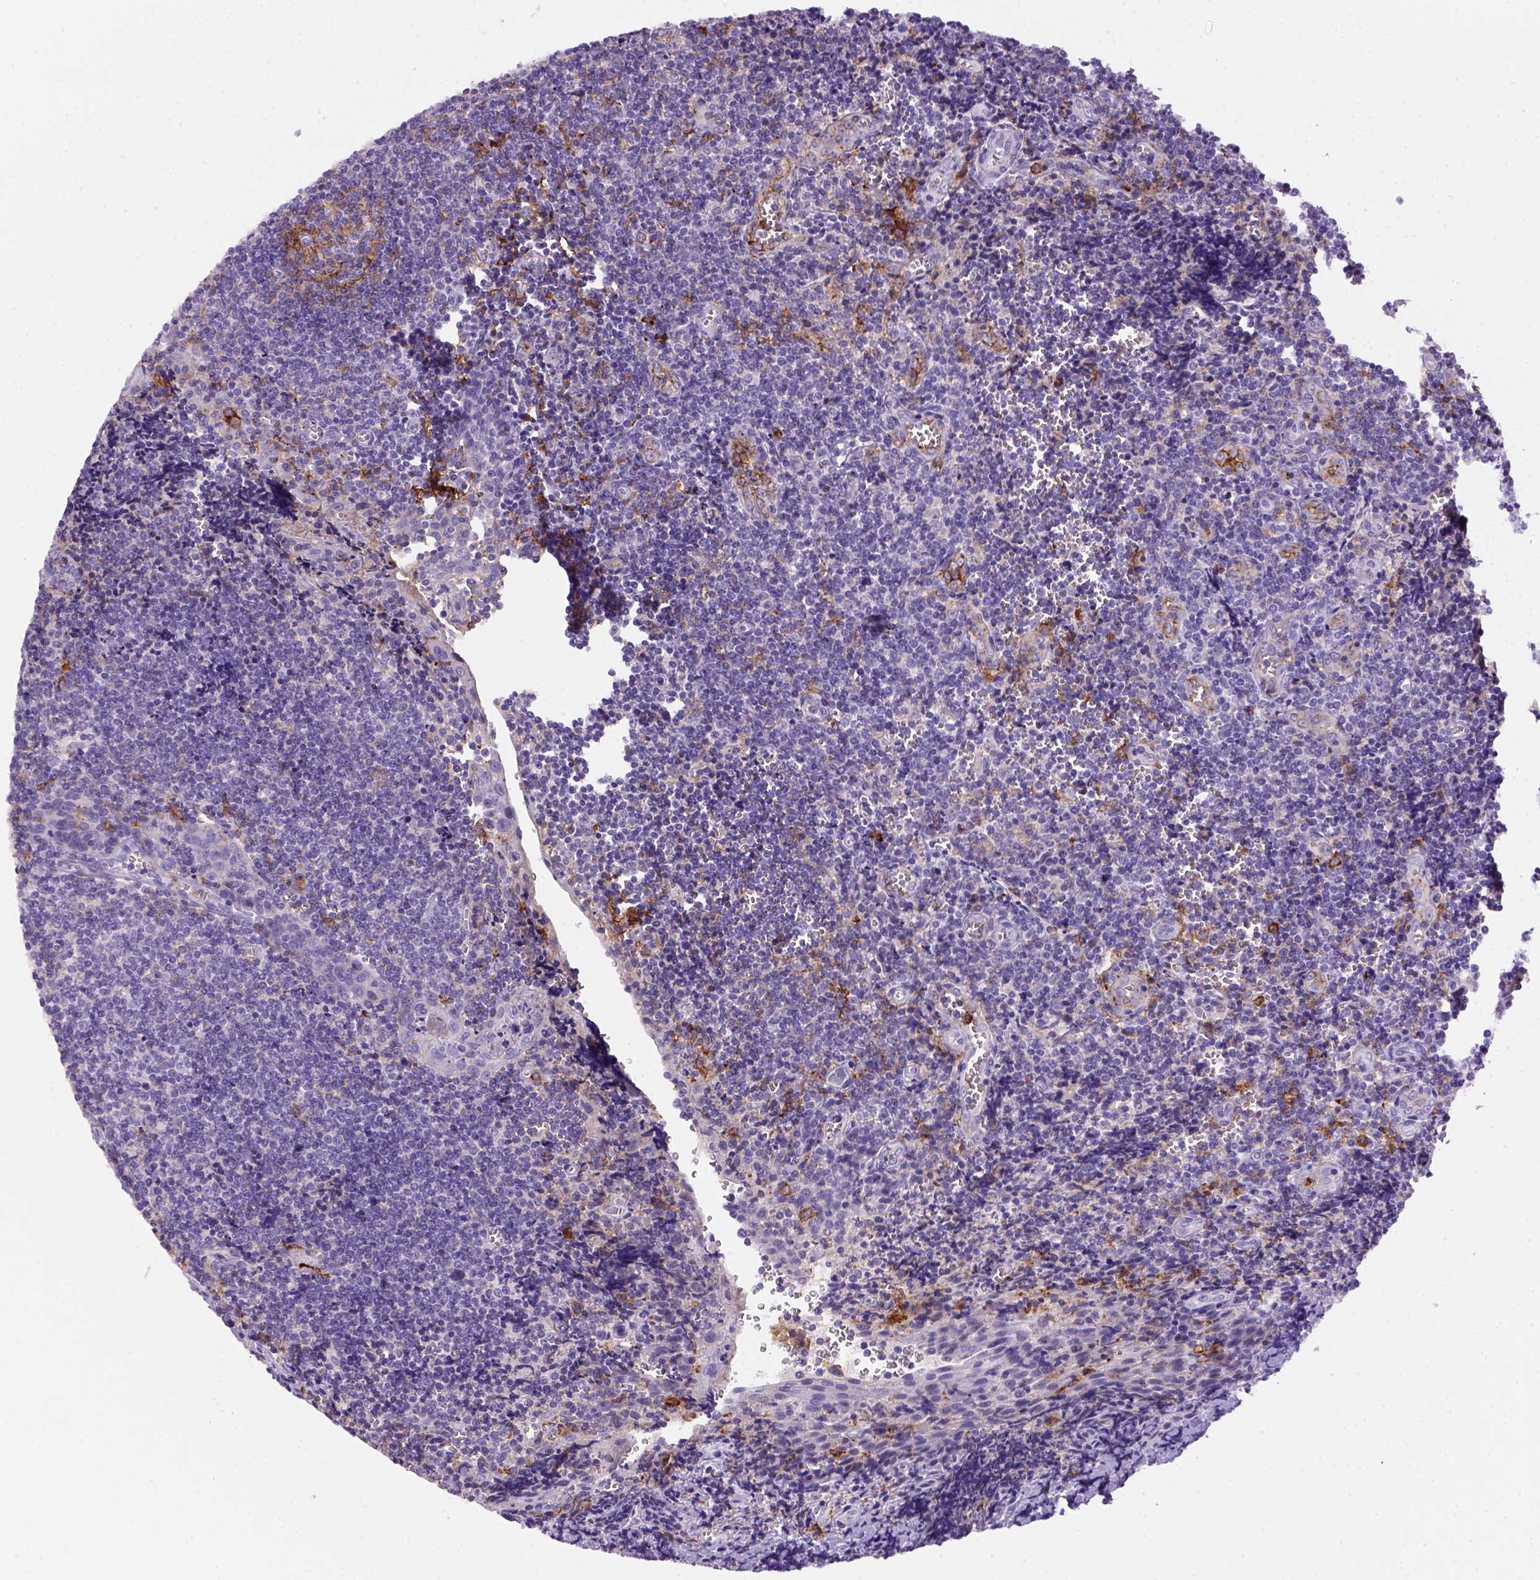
{"staining": {"intensity": "moderate", "quantity": "25%-75%", "location": "cytoplasmic/membranous"}, "tissue": "tonsil", "cell_type": "Germinal center cells", "image_type": "normal", "snomed": [{"axis": "morphology", "description": "Normal tissue, NOS"}, {"axis": "morphology", "description": "Inflammation, NOS"}, {"axis": "topography", "description": "Tonsil"}], "caption": "Protein staining of unremarkable tonsil displays moderate cytoplasmic/membranous positivity in approximately 25%-75% of germinal center cells.", "gene": "CD14", "patient": {"sex": "female", "age": 31}}